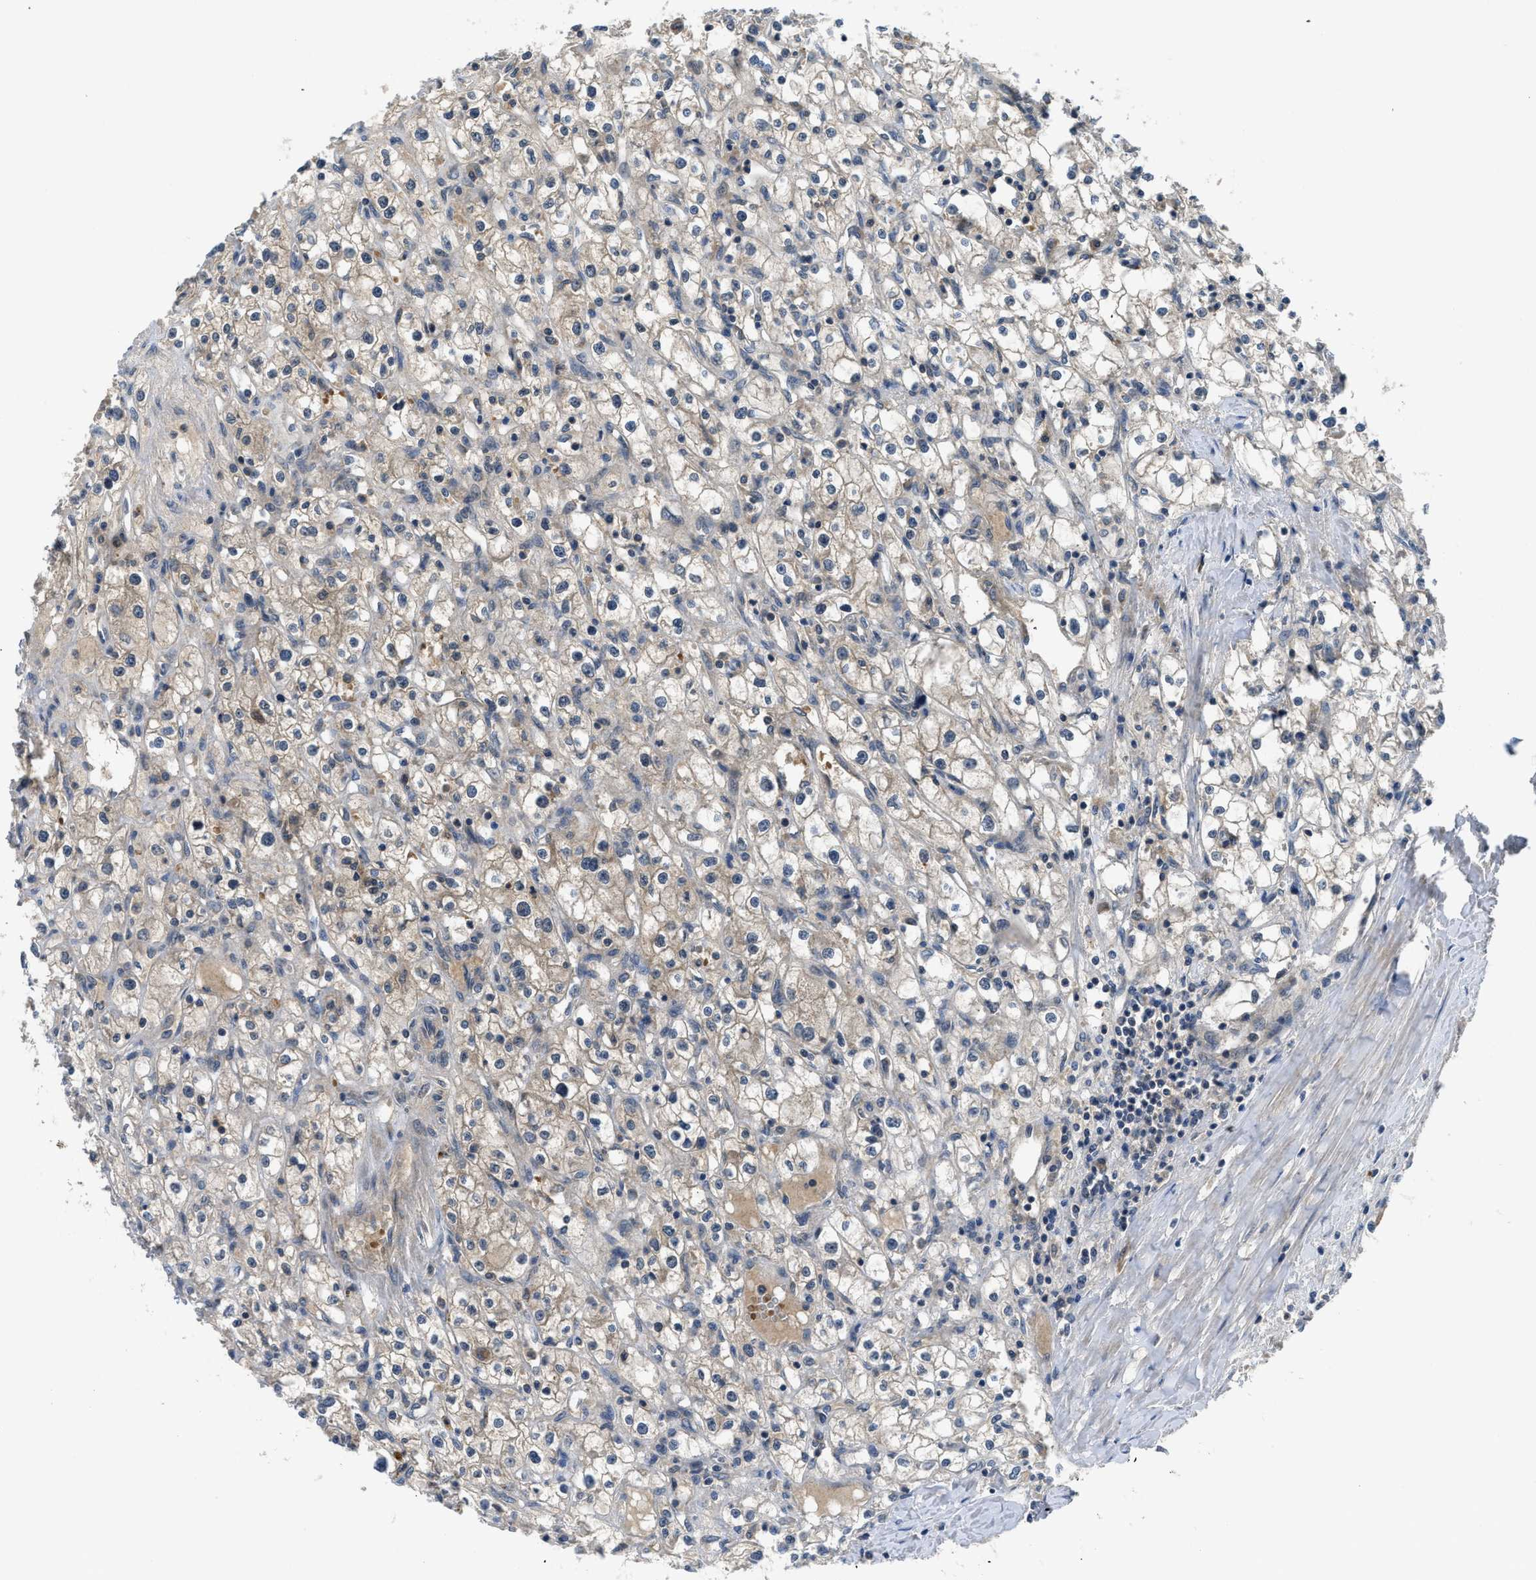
{"staining": {"intensity": "weak", "quantity": ">75%", "location": "cytoplasmic/membranous"}, "tissue": "renal cancer", "cell_type": "Tumor cells", "image_type": "cancer", "snomed": [{"axis": "morphology", "description": "Adenocarcinoma, NOS"}, {"axis": "topography", "description": "Kidney"}], "caption": "A low amount of weak cytoplasmic/membranous expression is appreciated in approximately >75% of tumor cells in adenocarcinoma (renal) tissue.", "gene": "PDE7A", "patient": {"sex": "male", "age": 56}}